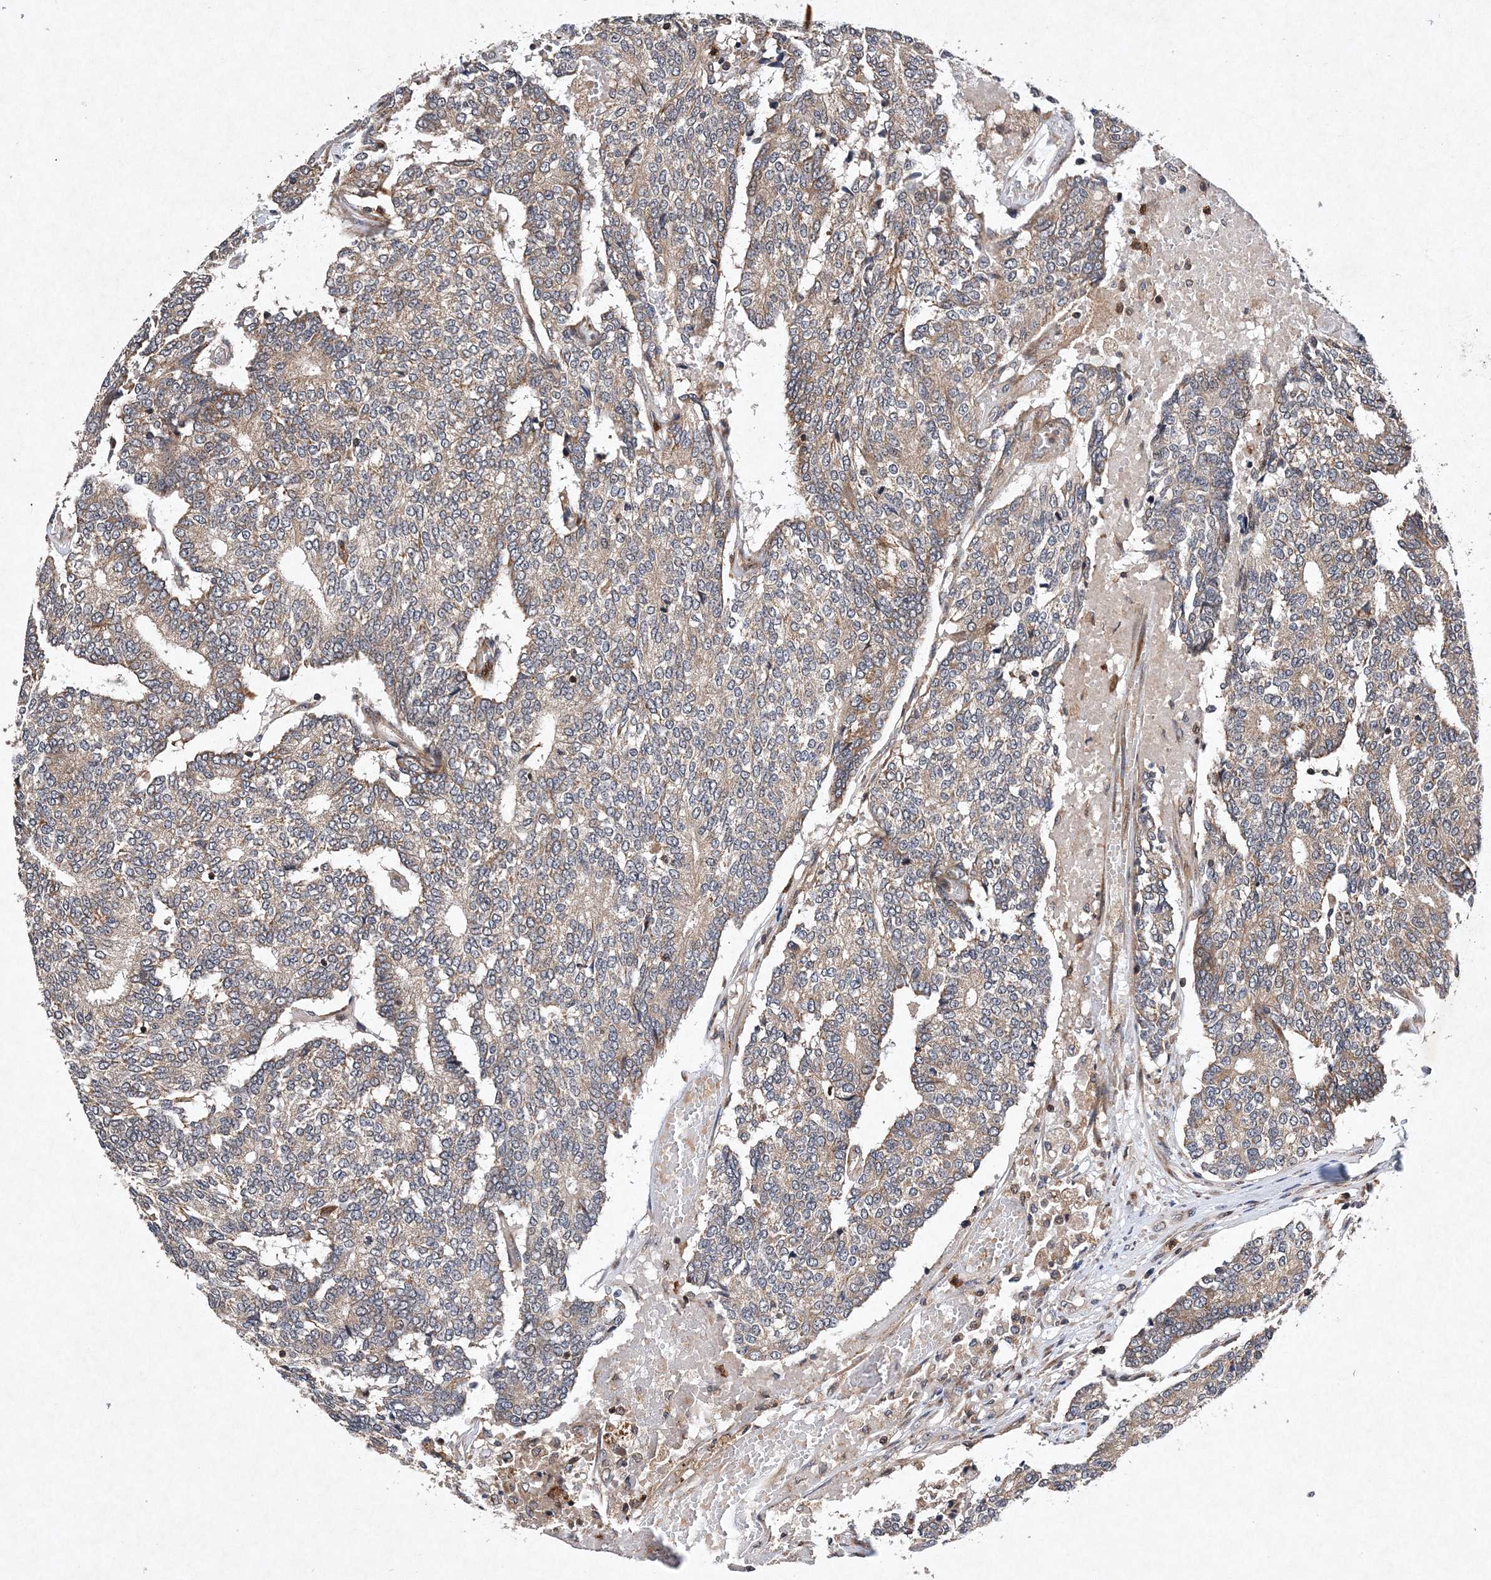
{"staining": {"intensity": "weak", "quantity": "25%-75%", "location": "cytoplasmic/membranous"}, "tissue": "prostate cancer", "cell_type": "Tumor cells", "image_type": "cancer", "snomed": [{"axis": "morphology", "description": "Normal tissue, NOS"}, {"axis": "morphology", "description": "Adenocarcinoma, High grade"}, {"axis": "topography", "description": "Prostate"}, {"axis": "topography", "description": "Seminal veicle"}], "caption": "Prostate adenocarcinoma (high-grade) stained with a brown dye shows weak cytoplasmic/membranous positive staining in about 25%-75% of tumor cells.", "gene": "PROSER1", "patient": {"sex": "male", "age": 55}}